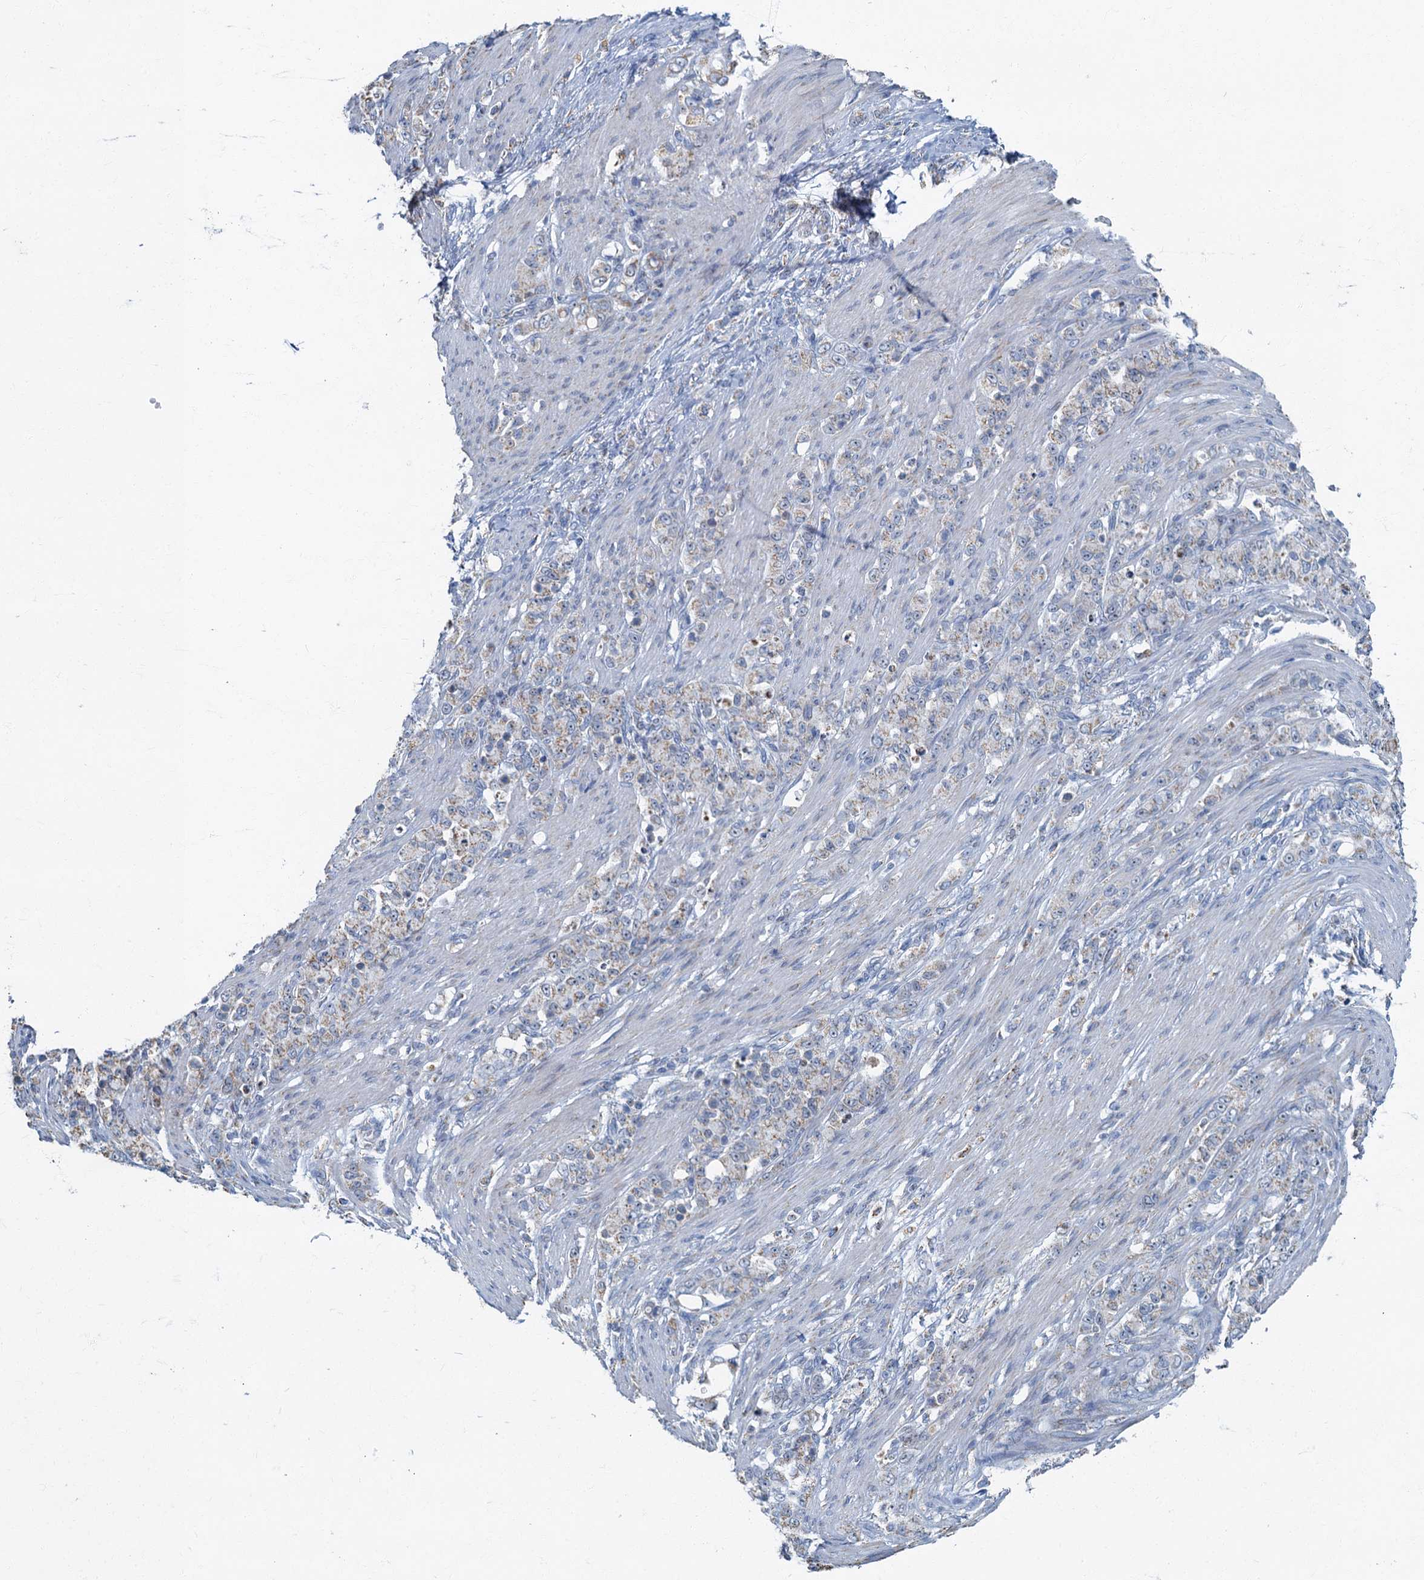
{"staining": {"intensity": "weak", "quantity": "25%-75%", "location": "cytoplasmic/membranous"}, "tissue": "stomach cancer", "cell_type": "Tumor cells", "image_type": "cancer", "snomed": [{"axis": "morphology", "description": "Adenocarcinoma, NOS"}, {"axis": "topography", "description": "Stomach"}], "caption": "Human stomach cancer stained for a protein (brown) demonstrates weak cytoplasmic/membranous positive staining in approximately 25%-75% of tumor cells.", "gene": "RAD9B", "patient": {"sex": "female", "age": 79}}